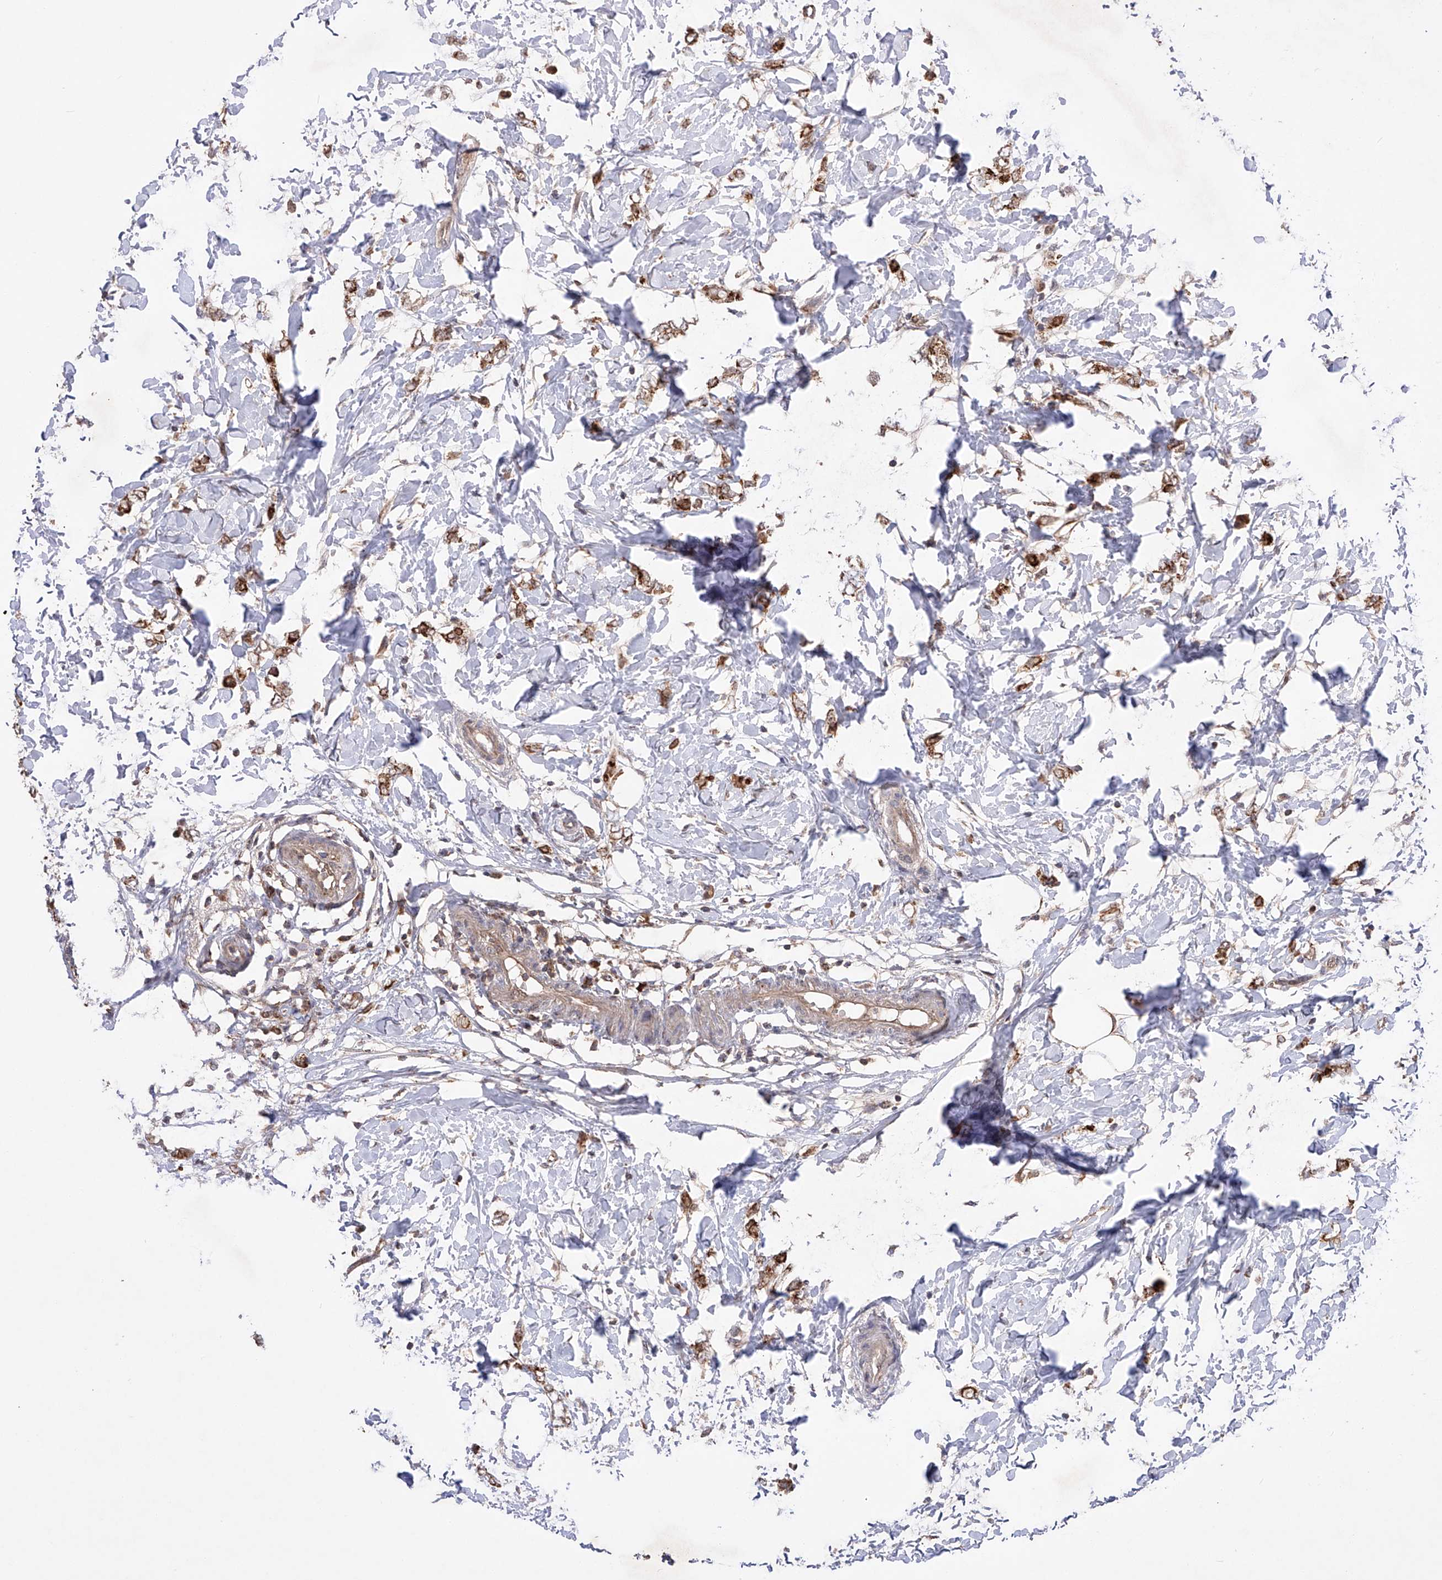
{"staining": {"intensity": "moderate", "quantity": ">75%", "location": "cytoplasmic/membranous"}, "tissue": "breast cancer", "cell_type": "Tumor cells", "image_type": "cancer", "snomed": [{"axis": "morphology", "description": "Normal tissue, NOS"}, {"axis": "morphology", "description": "Lobular carcinoma"}, {"axis": "topography", "description": "Breast"}], "caption": "Tumor cells reveal moderate cytoplasmic/membranous expression in approximately >75% of cells in breast lobular carcinoma.", "gene": "SDHAF4", "patient": {"sex": "female", "age": 47}}